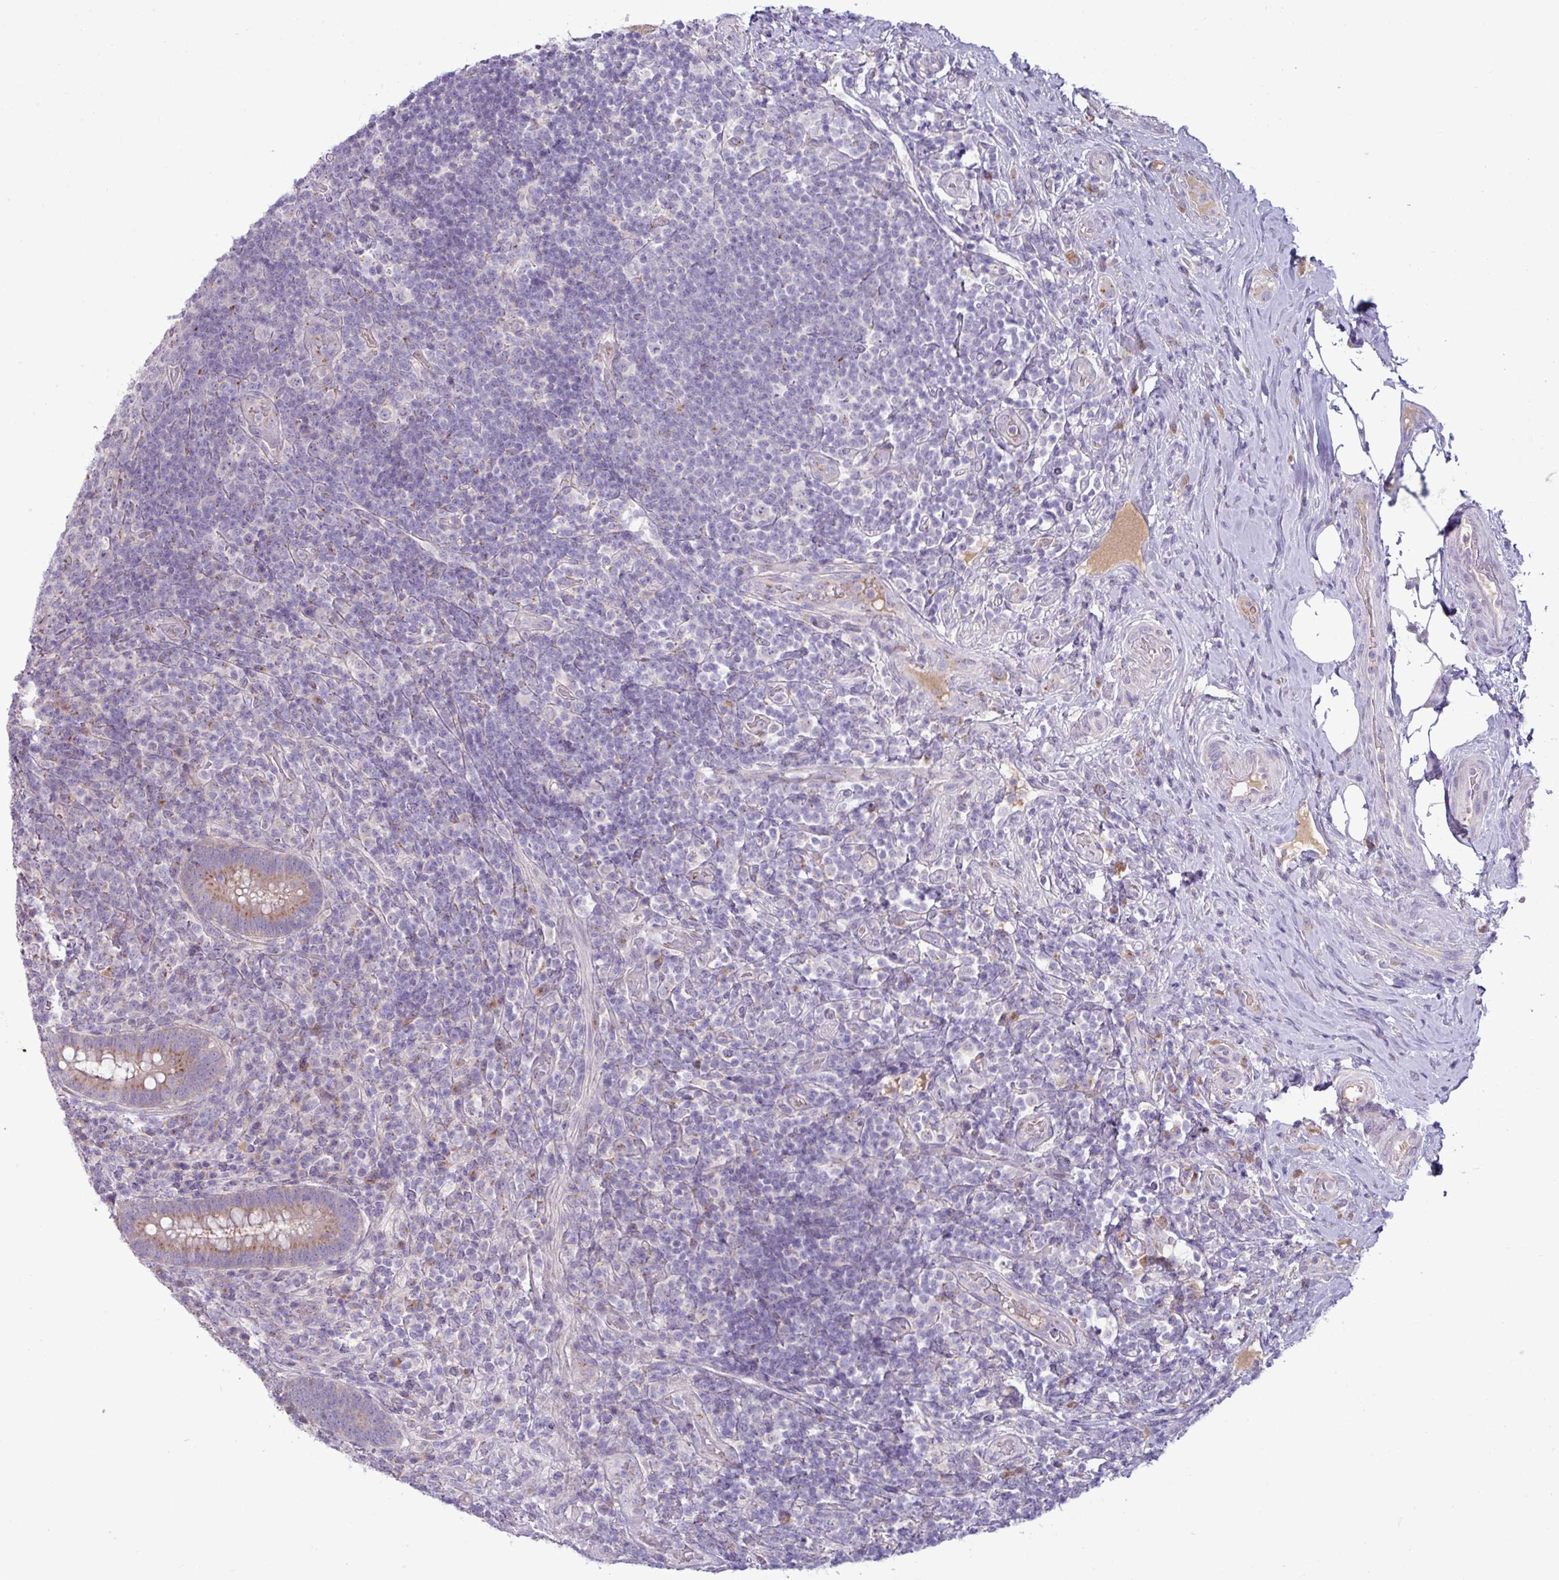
{"staining": {"intensity": "moderate", "quantity": "<25%", "location": "cytoplasmic/membranous"}, "tissue": "appendix", "cell_type": "Glandular cells", "image_type": "normal", "snomed": [{"axis": "morphology", "description": "Normal tissue, NOS"}, {"axis": "topography", "description": "Appendix"}], "caption": "A histopathology image of appendix stained for a protein displays moderate cytoplasmic/membranous brown staining in glandular cells.", "gene": "STIMATE", "patient": {"sex": "female", "age": 43}}